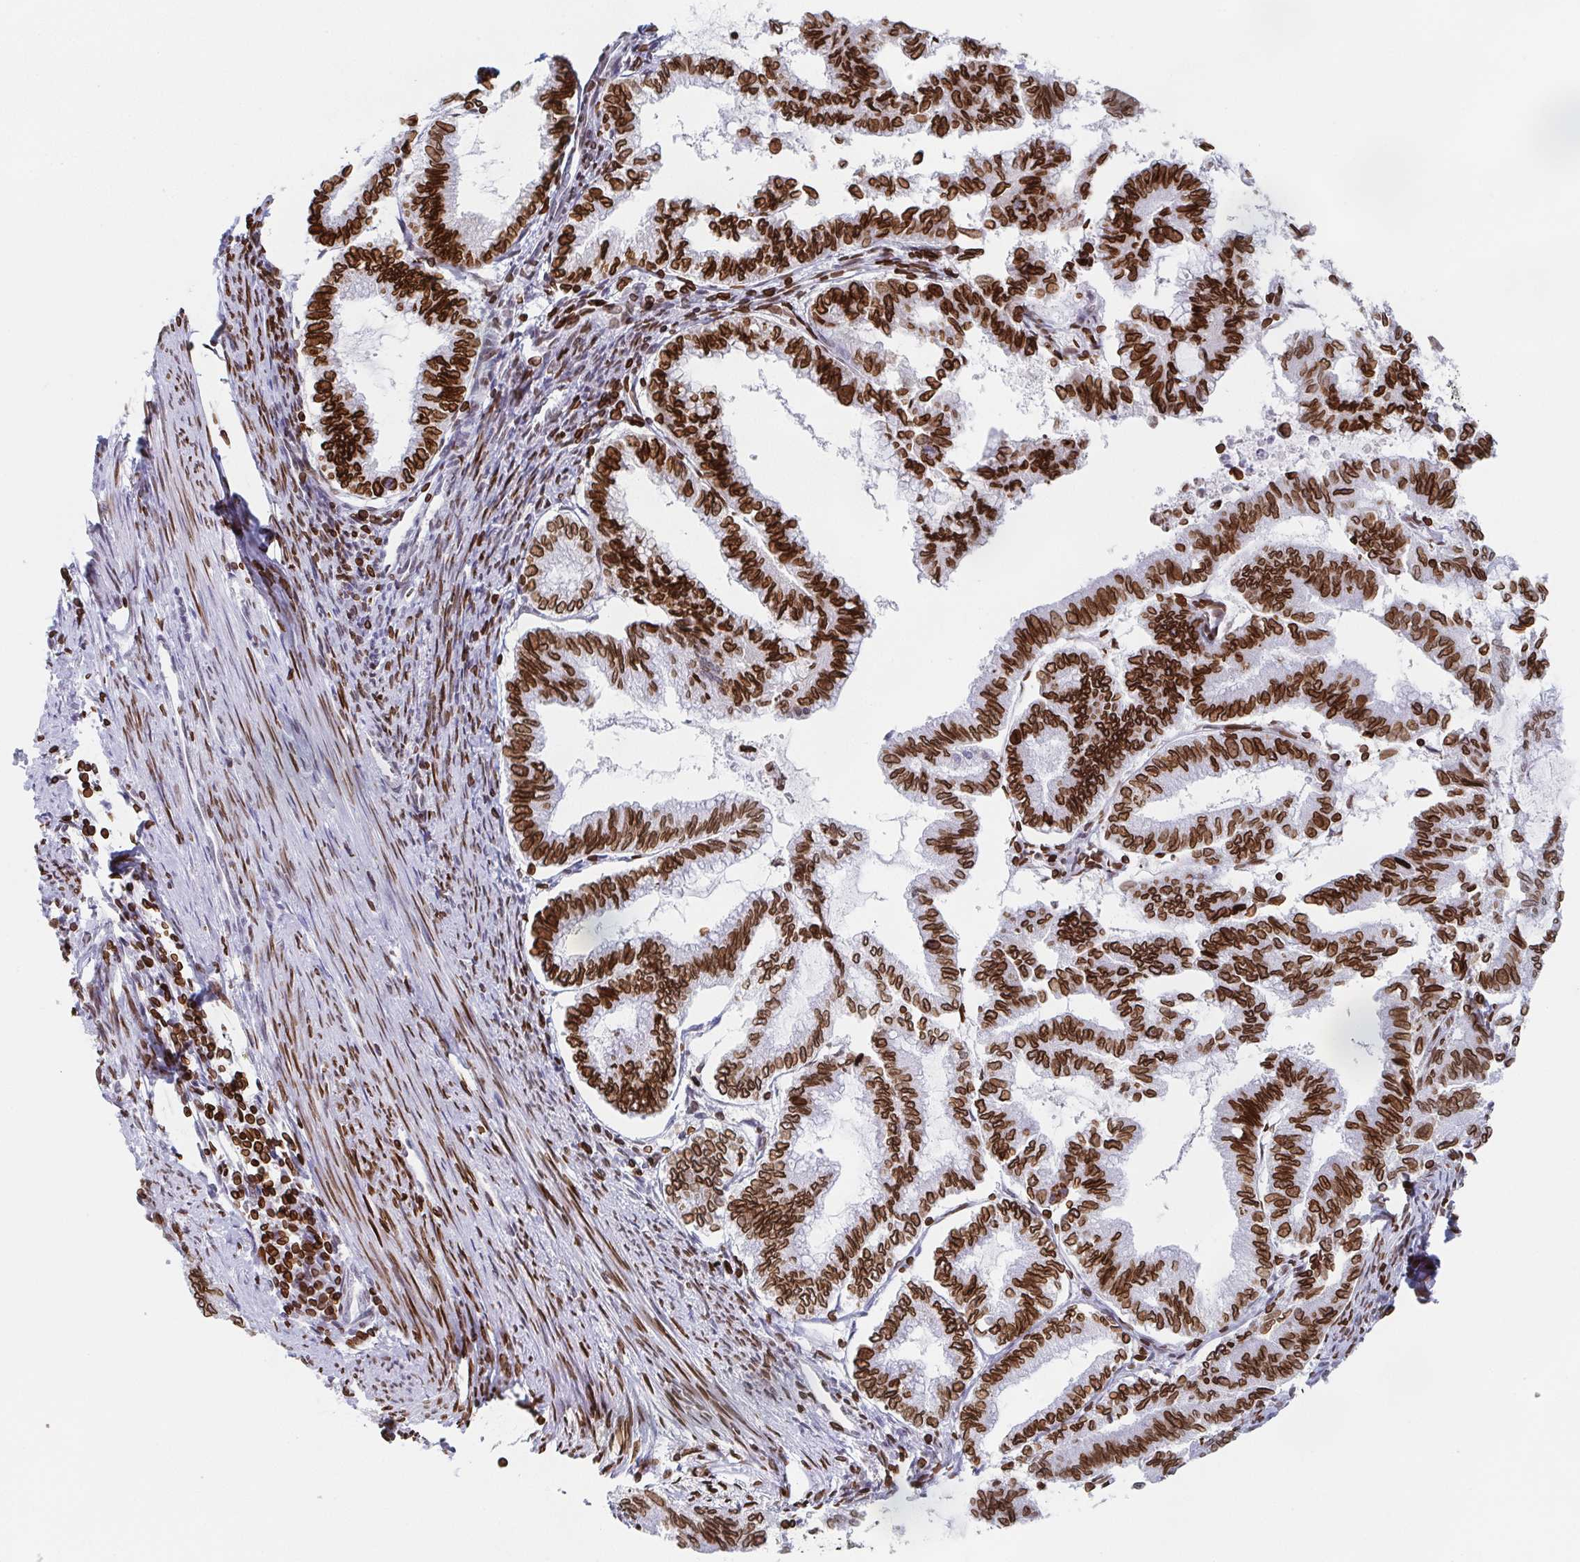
{"staining": {"intensity": "strong", "quantity": ">75%", "location": "cytoplasmic/membranous,nuclear"}, "tissue": "endometrial cancer", "cell_type": "Tumor cells", "image_type": "cancer", "snomed": [{"axis": "morphology", "description": "Adenocarcinoma, NOS"}, {"axis": "topography", "description": "Endometrium"}], "caption": "Human adenocarcinoma (endometrial) stained with a brown dye reveals strong cytoplasmic/membranous and nuclear positive positivity in approximately >75% of tumor cells.", "gene": "BTBD7", "patient": {"sex": "female", "age": 79}}